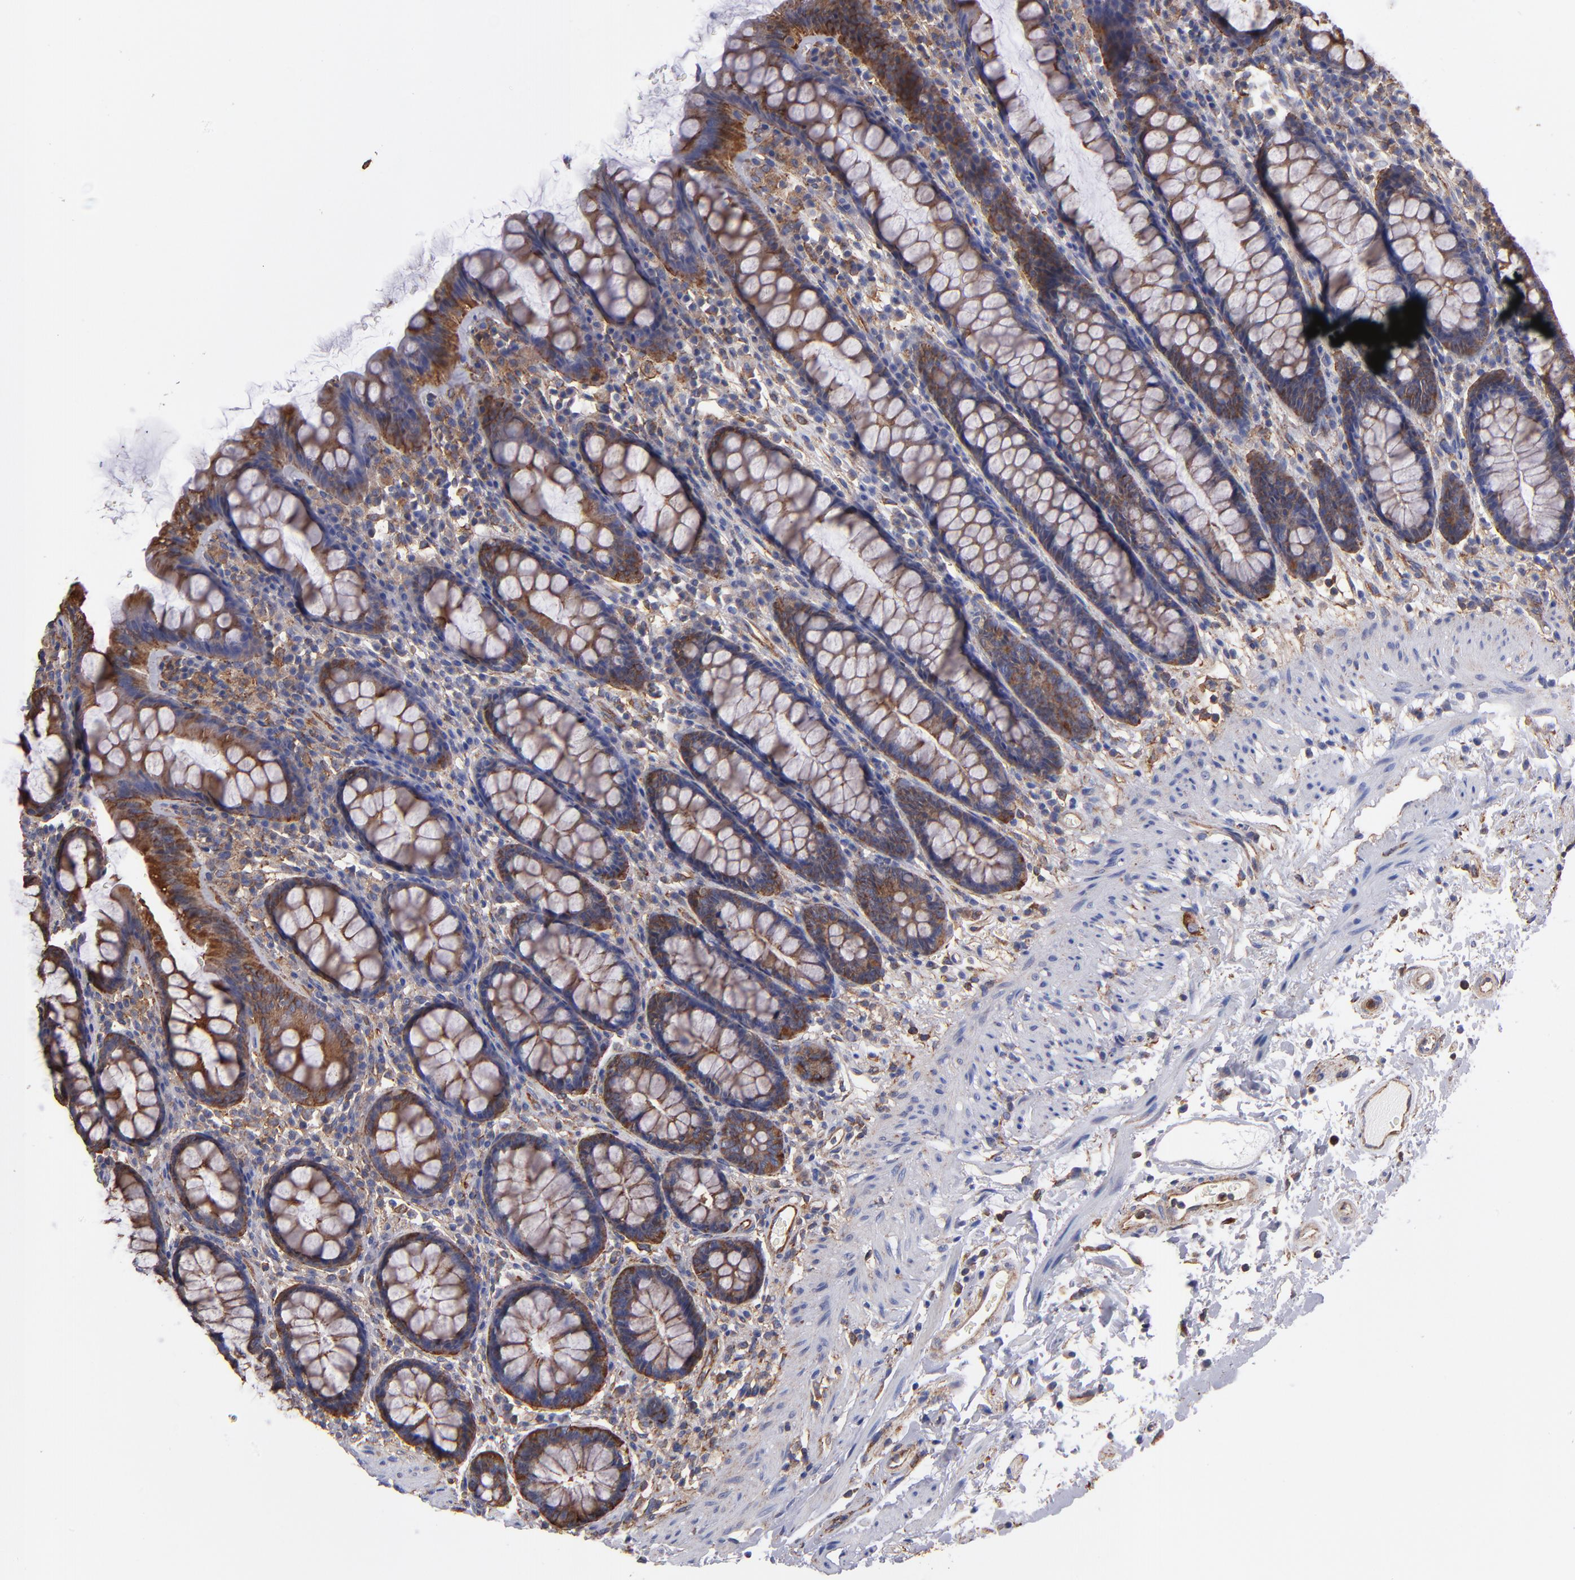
{"staining": {"intensity": "moderate", "quantity": ">75%", "location": "cytoplasmic/membranous"}, "tissue": "rectum", "cell_type": "Glandular cells", "image_type": "normal", "snomed": [{"axis": "morphology", "description": "Normal tissue, NOS"}, {"axis": "topography", "description": "Rectum"}], "caption": "Immunohistochemistry (DAB) staining of unremarkable rectum shows moderate cytoplasmic/membranous protein positivity in approximately >75% of glandular cells.", "gene": "MVP", "patient": {"sex": "male", "age": 92}}